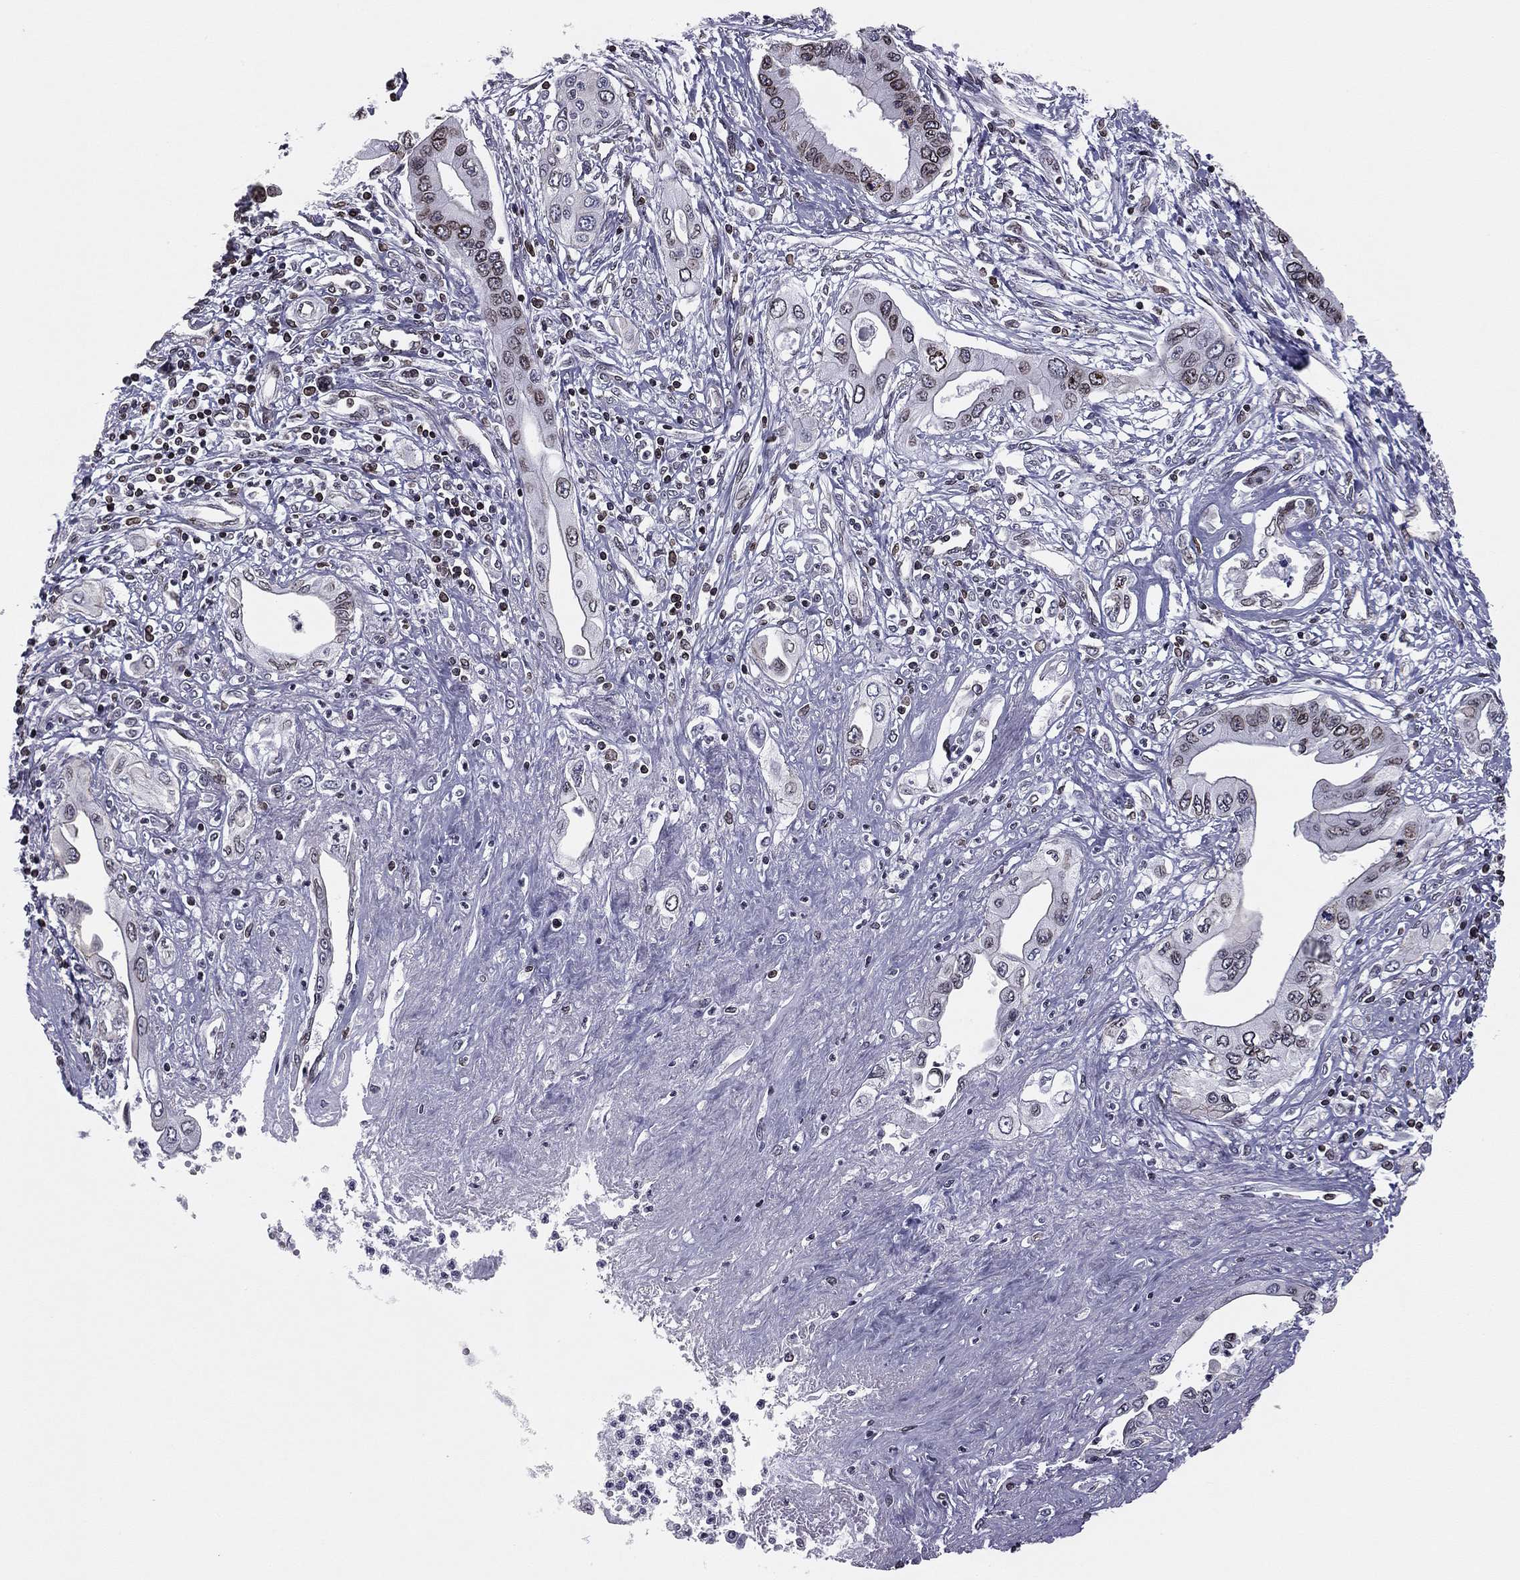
{"staining": {"intensity": "moderate", "quantity": "<25%", "location": "cytoplasmic/membranous,nuclear"}, "tissue": "pancreatic cancer", "cell_type": "Tumor cells", "image_type": "cancer", "snomed": [{"axis": "morphology", "description": "Adenocarcinoma, NOS"}, {"axis": "topography", "description": "Pancreas"}], "caption": "Pancreatic cancer (adenocarcinoma) tissue shows moderate cytoplasmic/membranous and nuclear expression in approximately <25% of tumor cells, visualized by immunohistochemistry.", "gene": "ESPL1", "patient": {"sex": "female", "age": 62}}